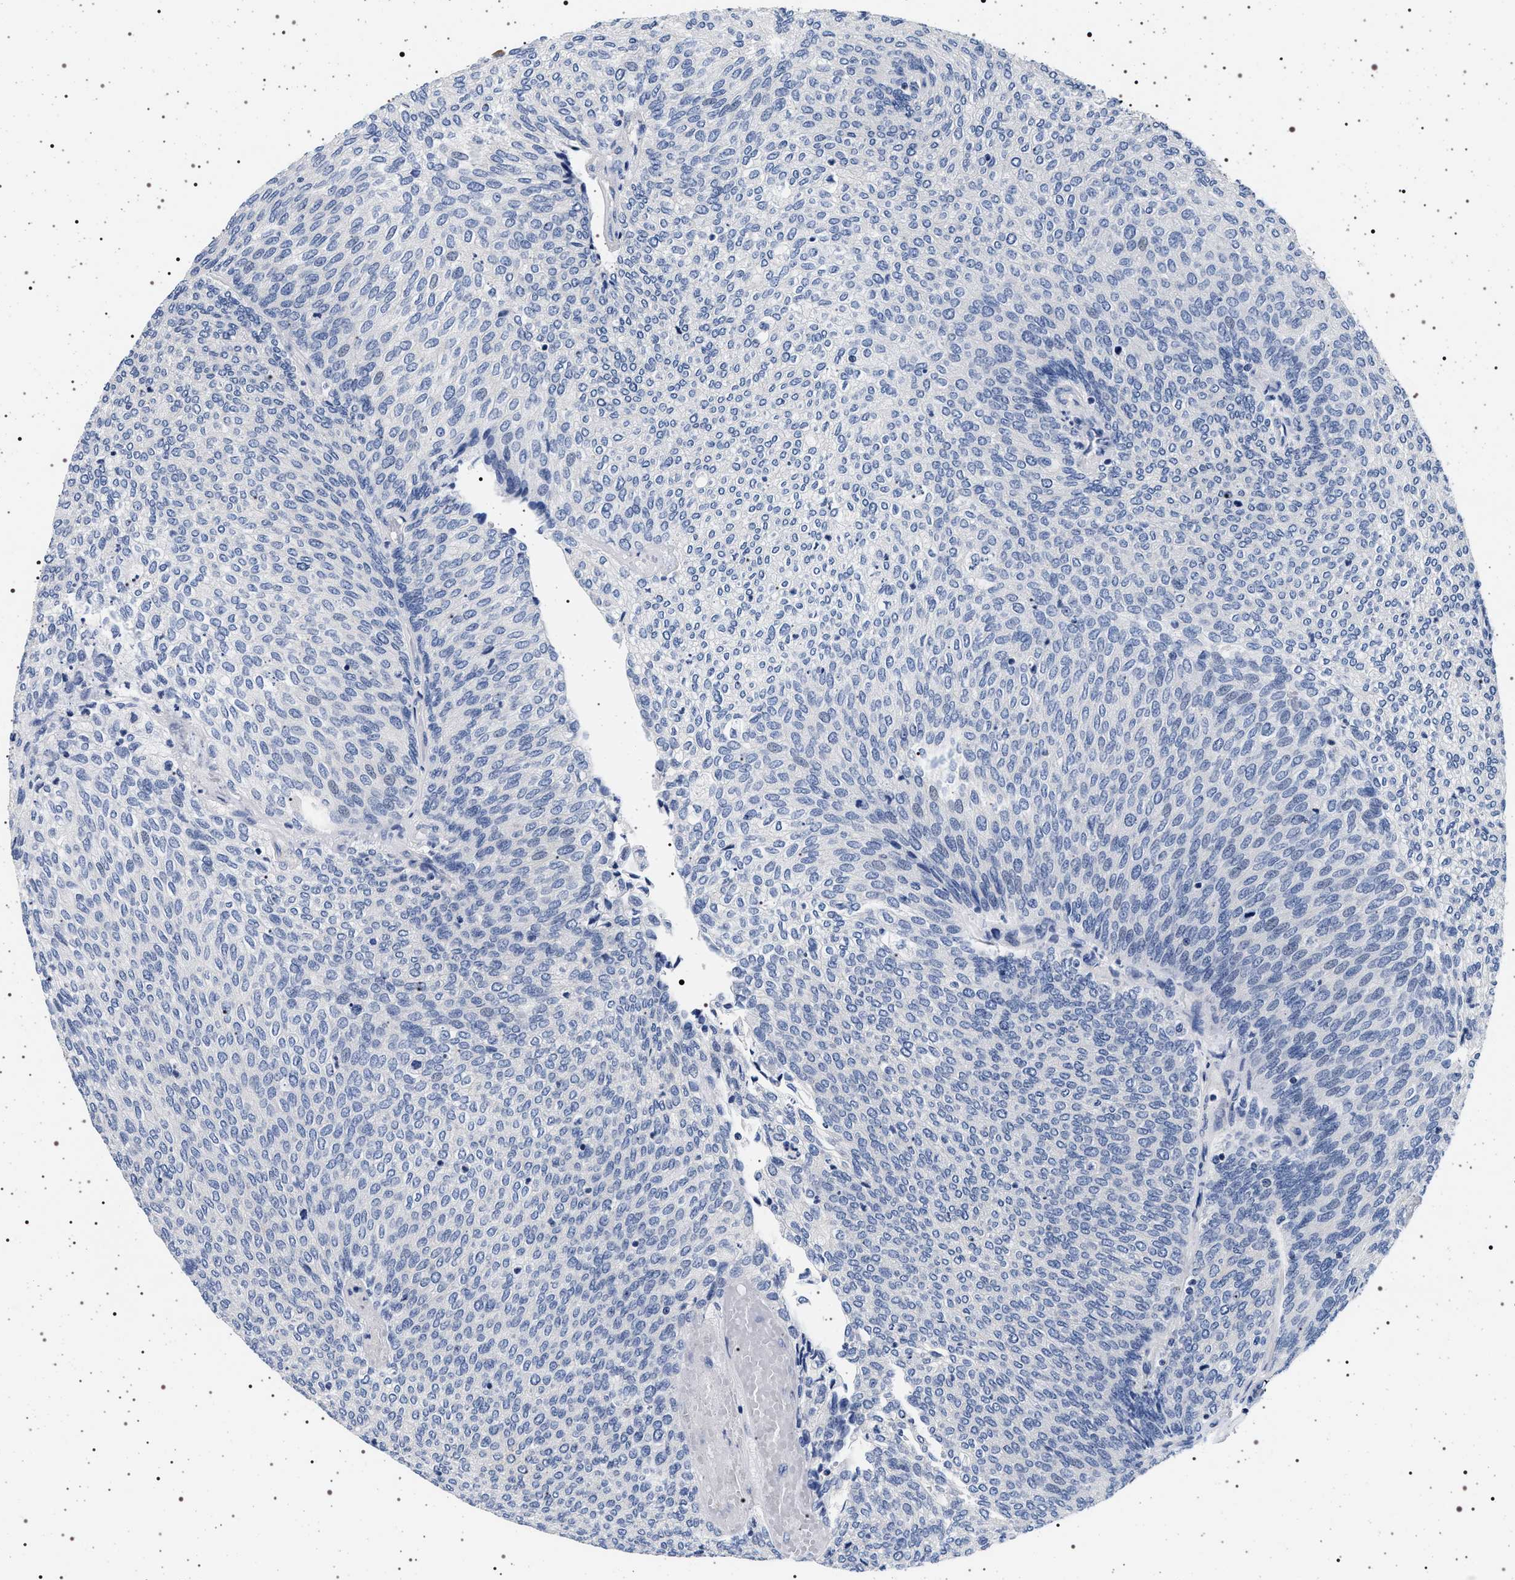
{"staining": {"intensity": "negative", "quantity": "none", "location": "none"}, "tissue": "urothelial cancer", "cell_type": "Tumor cells", "image_type": "cancer", "snomed": [{"axis": "morphology", "description": "Urothelial carcinoma, Low grade"}, {"axis": "topography", "description": "Urinary bladder"}], "caption": "Urothelial cancer was stained to show a protein in brown. There is no significant expression in tumor cells. (DAB (3,3'-diaminobenzidine) IHC, high magnification).", "gene": "HSD17B1", "patient": {"sex": "female", "age": 79}}